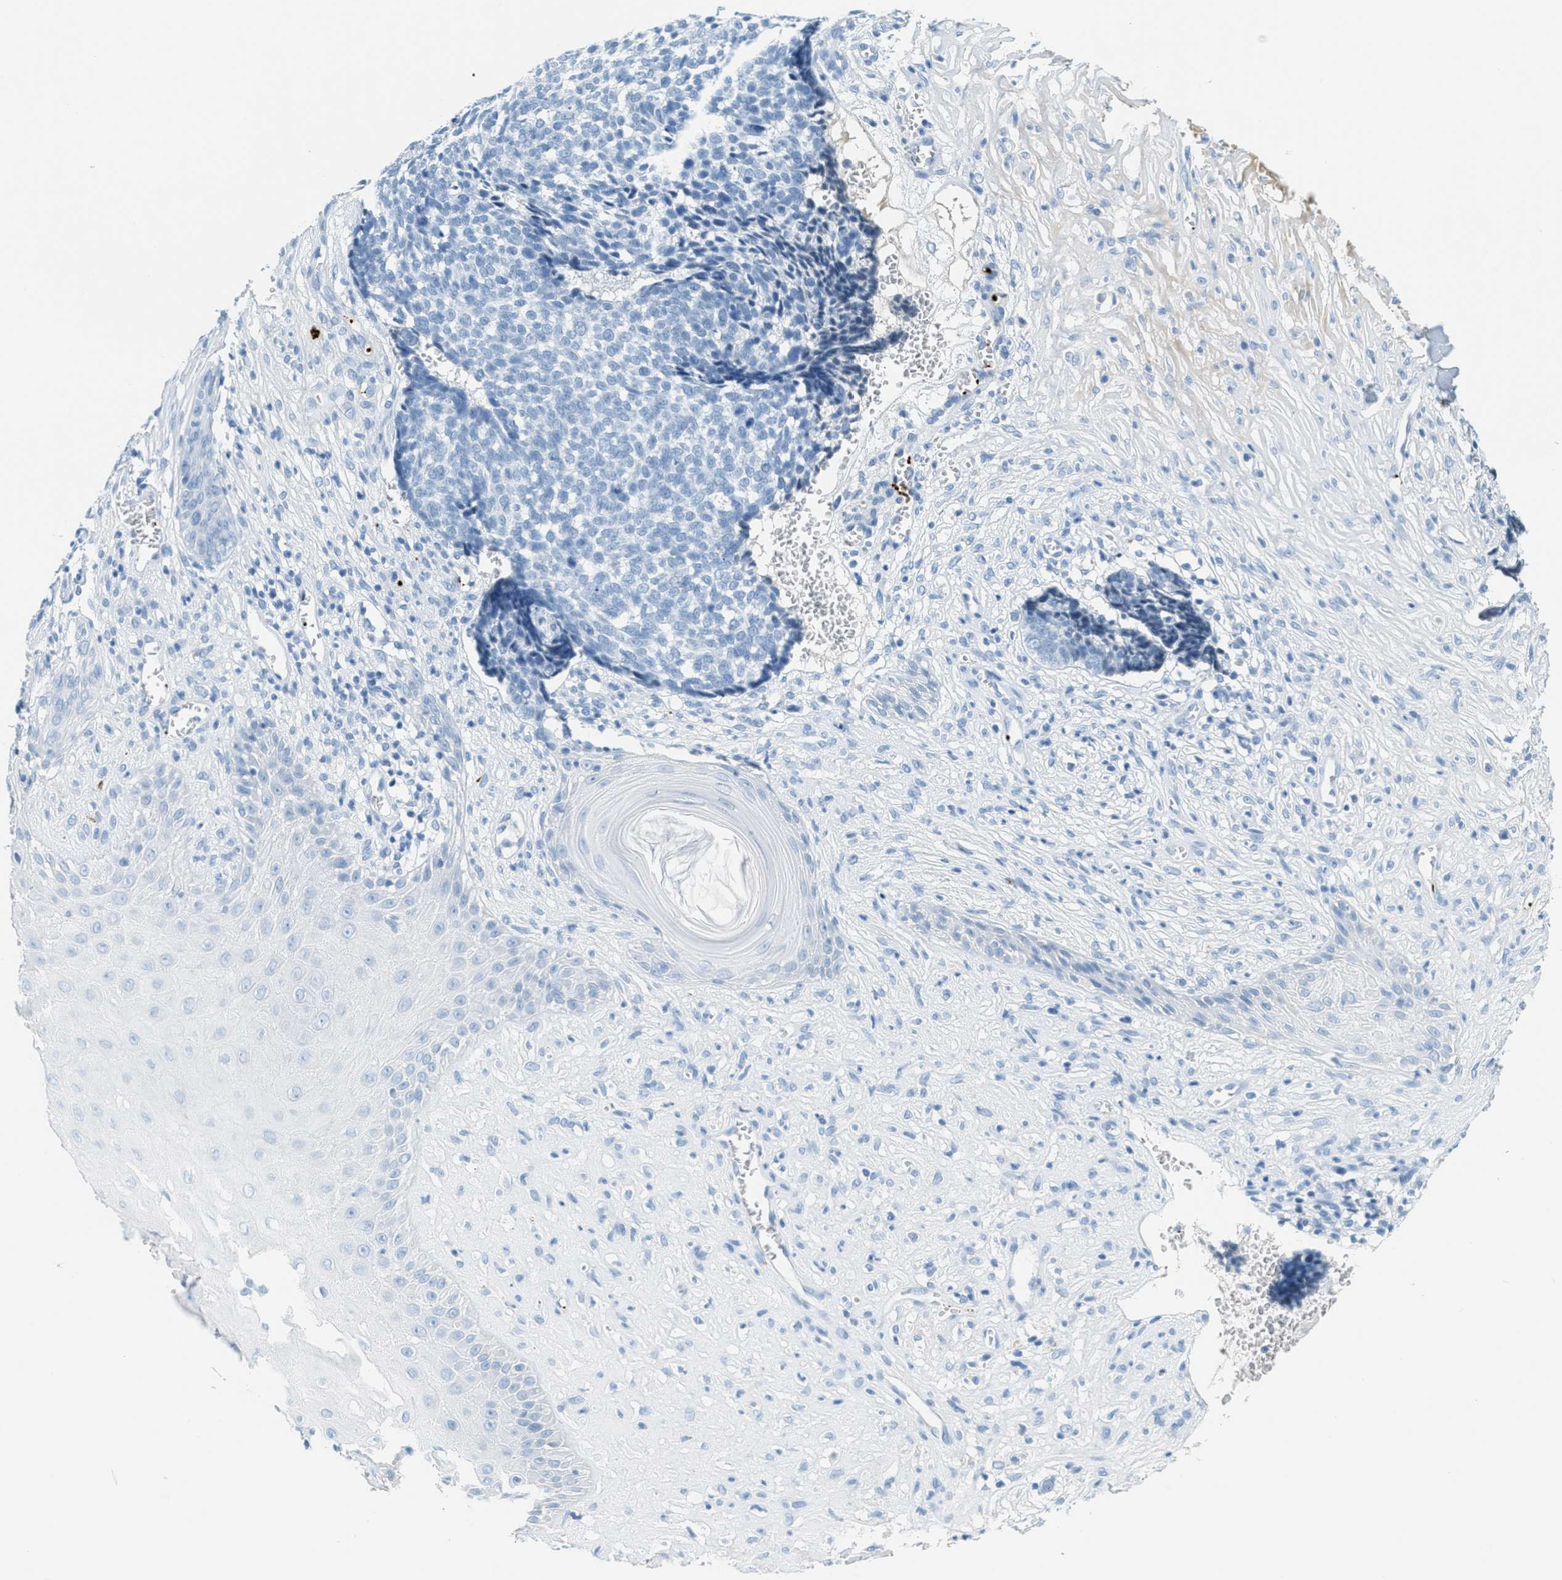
{"staining": {"intensity": "negative", "quantity": "none", "location": "none"}, "tissue": "skin cancer", "cell_type": "Tumor cells", "image_type": "cancer", "snomed": [{"axis": "morphology", "description": "Basal cell carcinoma"}, {"axis": "topography", "description": "Skin"}], "caption": "An image of skin cancer stained for a protein exhibits no brown staining in tumor cells.", "gene": "PPBP", "patient": {"sex": "male", "age": 84}}